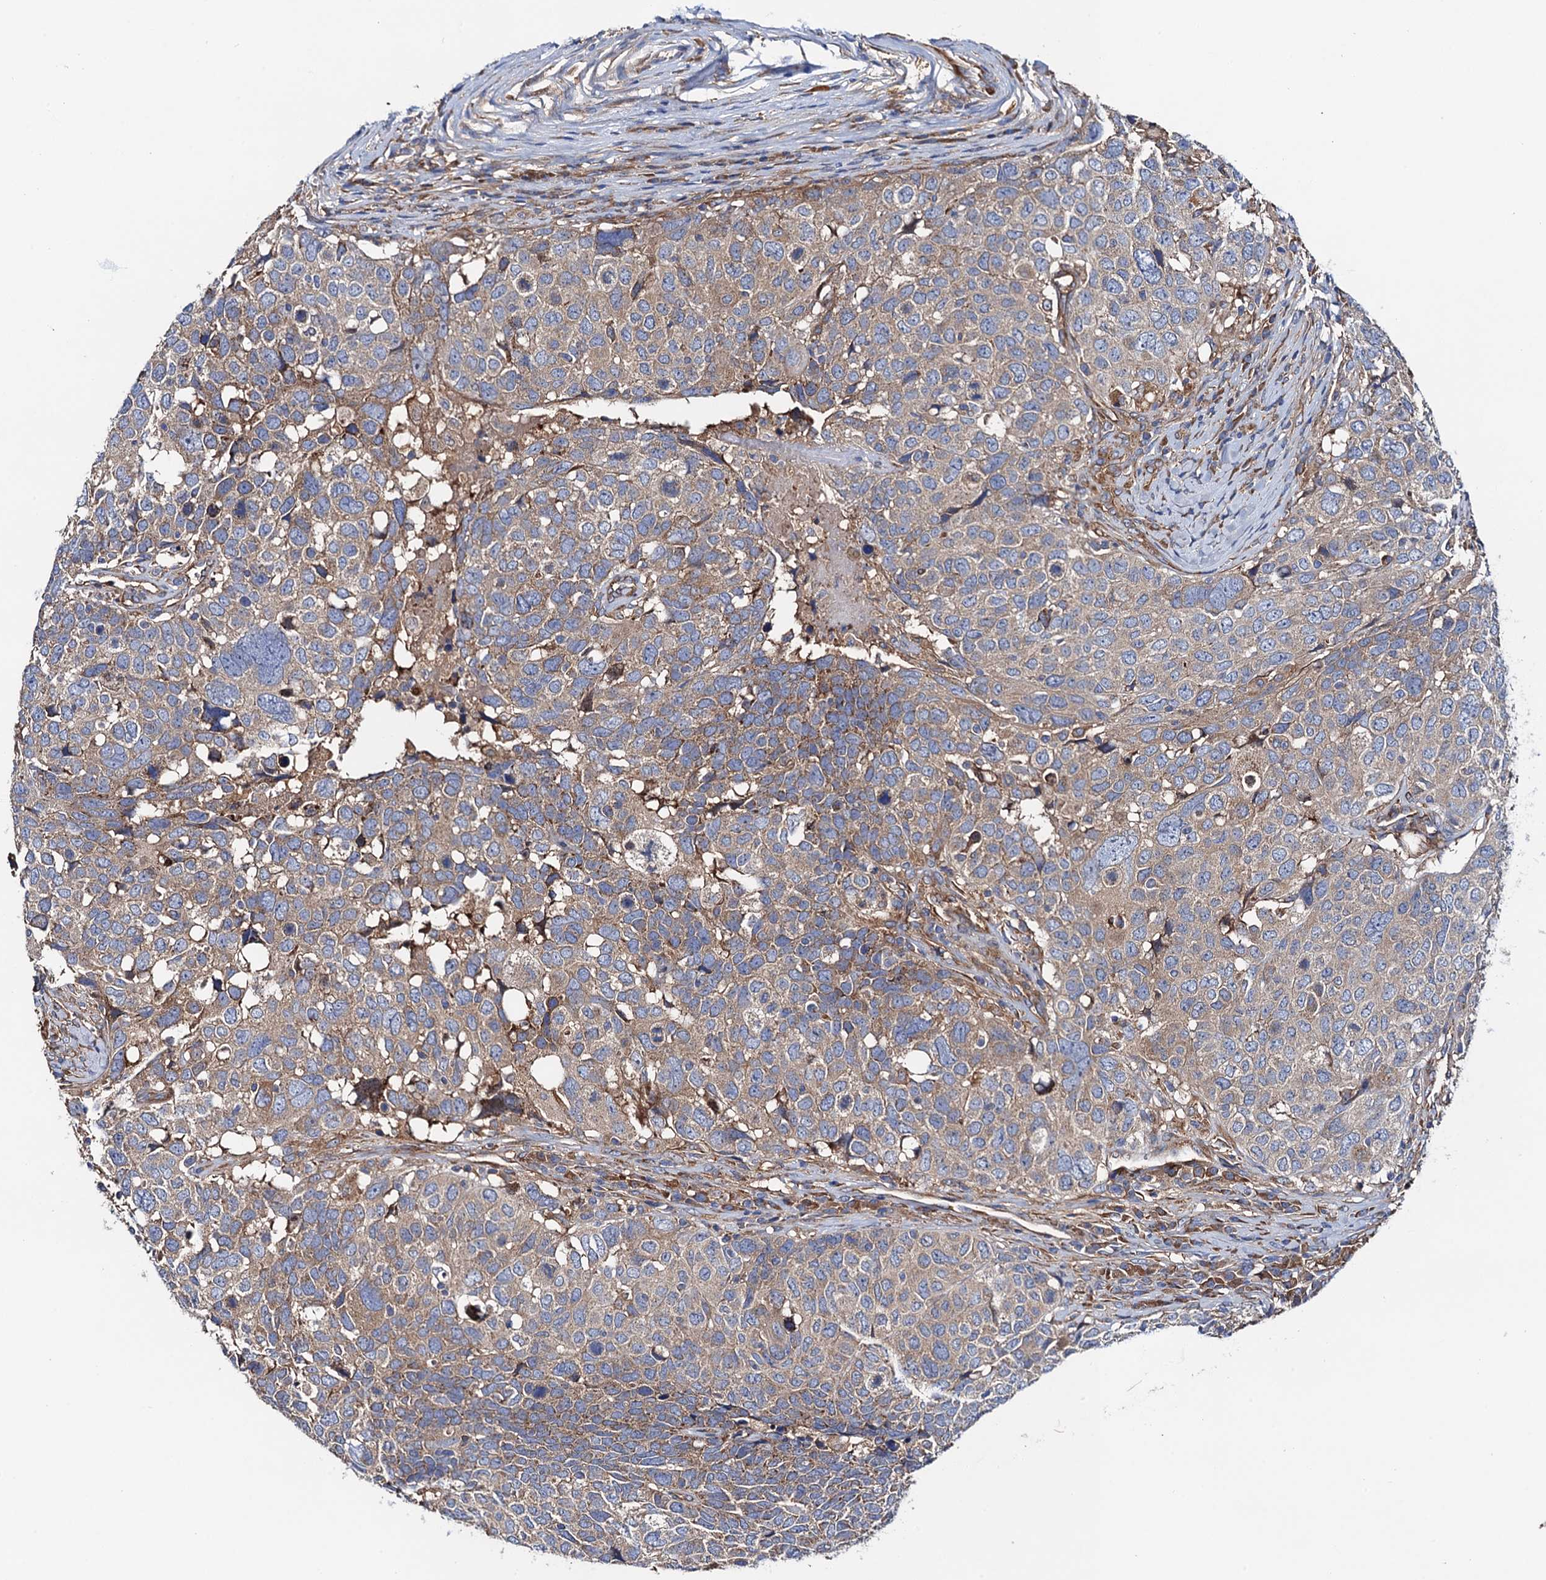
{"staining": {"intensity": "weak", "quantity": ">75%", "location": "cytoplasmic/membranous"}, "tissue": "head and neck cancer", "cell_type": "Tumor cells", "image_type": "cancer", "snomed": [{"axis": "morphology", "description": "Squamous cell carcinoma, NOS"}, {"axis": "topography", "description": "Head-Neck"}], "caption": "This is a photomicrograph of IHC staining of head and neck cancer (squamous cell carcinoma), which shows weak staining in the cytoplasmic/membranous of tumor cells.", "gene": "MRPL48", "patient": {"sex": "male", "age": 66}}